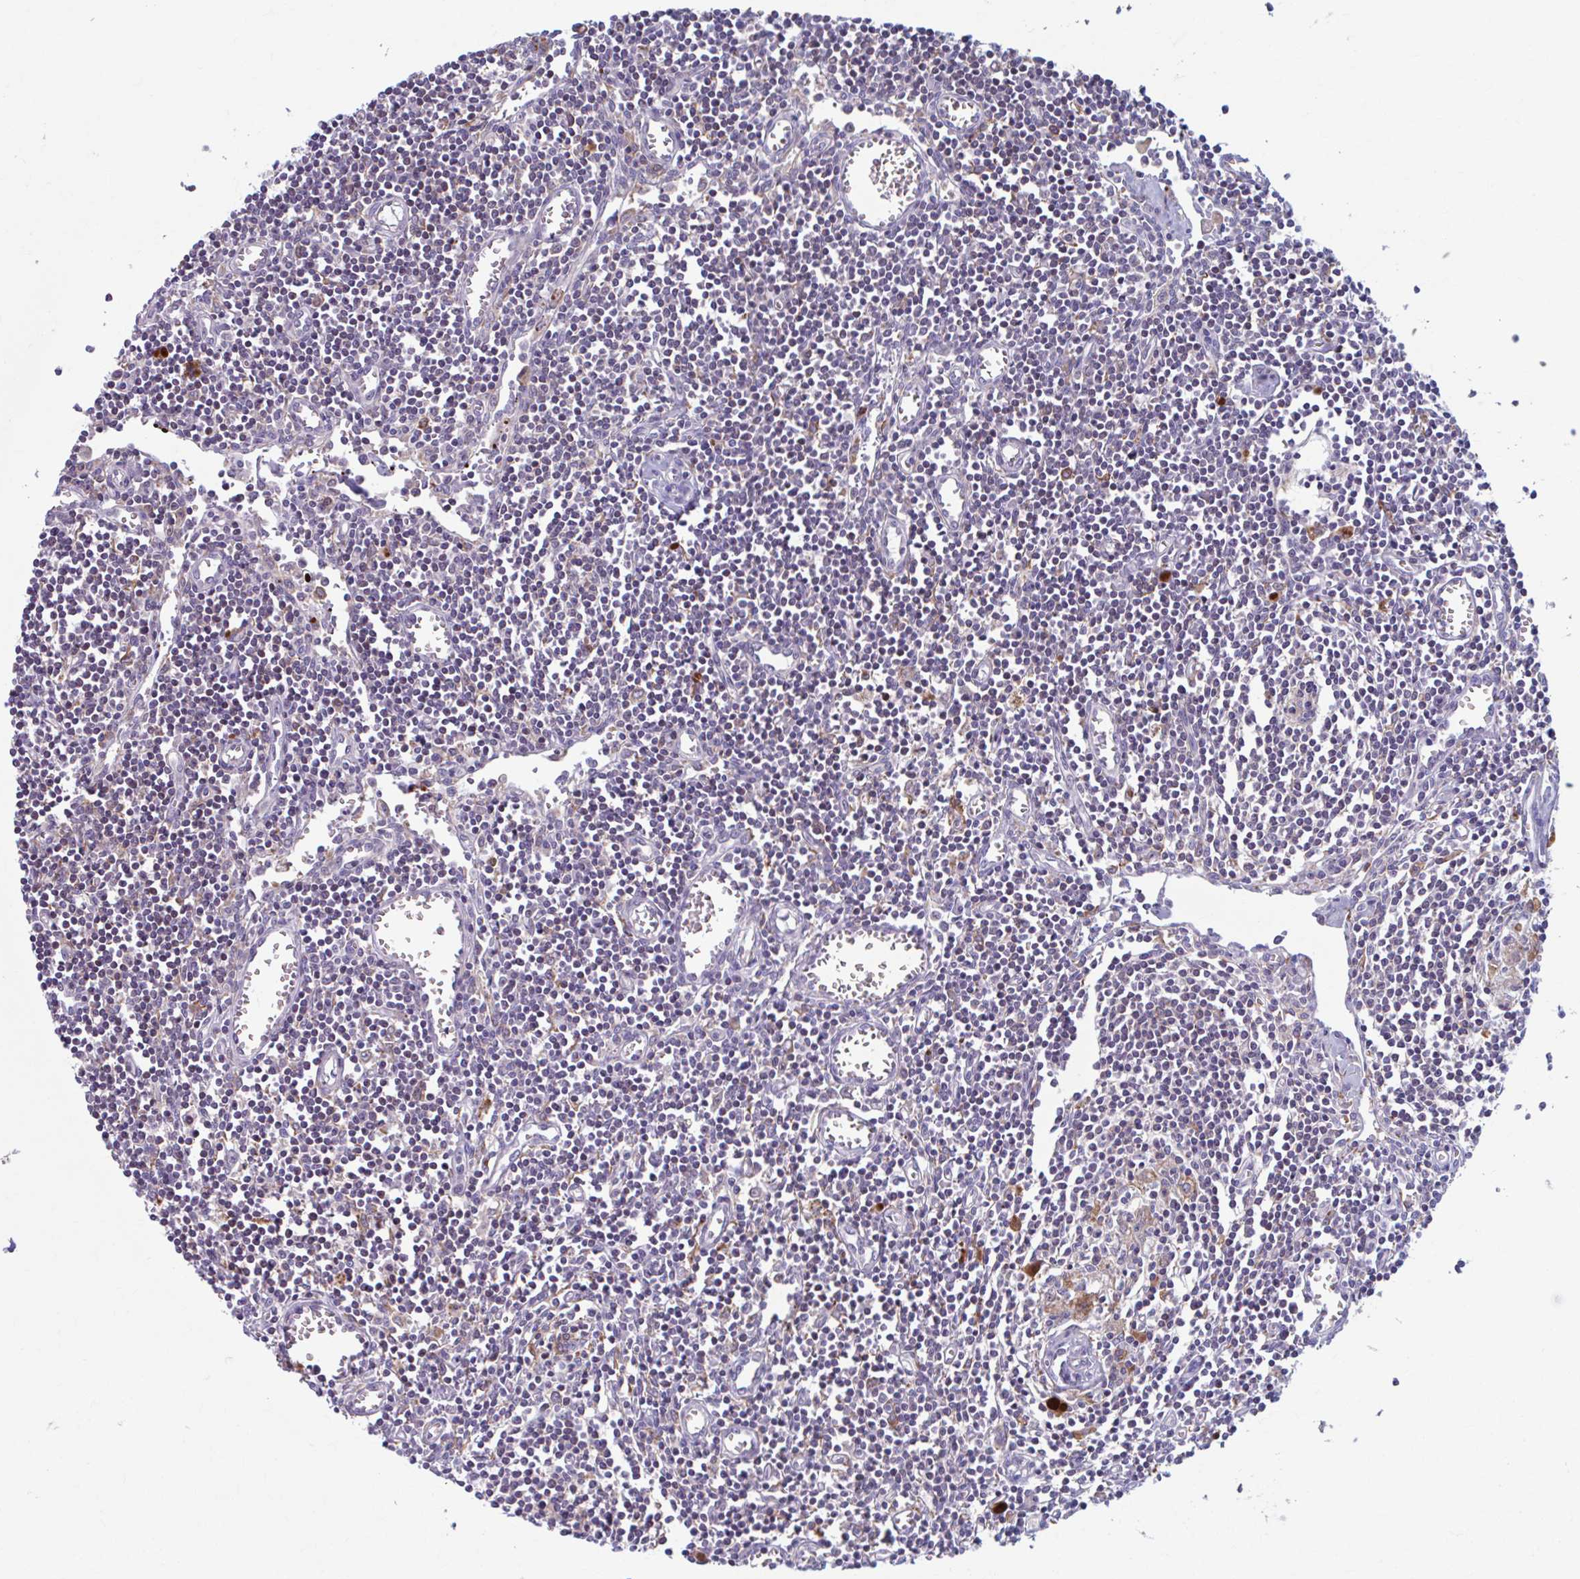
{"staining": {"intensity": "negative", "quantity": "none", "location": "none"}, "tissue": "lymph node", "cell_type": "Non-germinal center cells", "image_type": "normal", "snomed": [{"axis": "morphology", "description": "Normal tissue, NOS"}, {"axis": "topography", "description": "Lymph node"}], "caption": "The IHC histopathology image has no significant staining in non-germinal center cells of lymph node.", "gene": "ADAT3", "patient": {"sex": "male", "age": 66}}